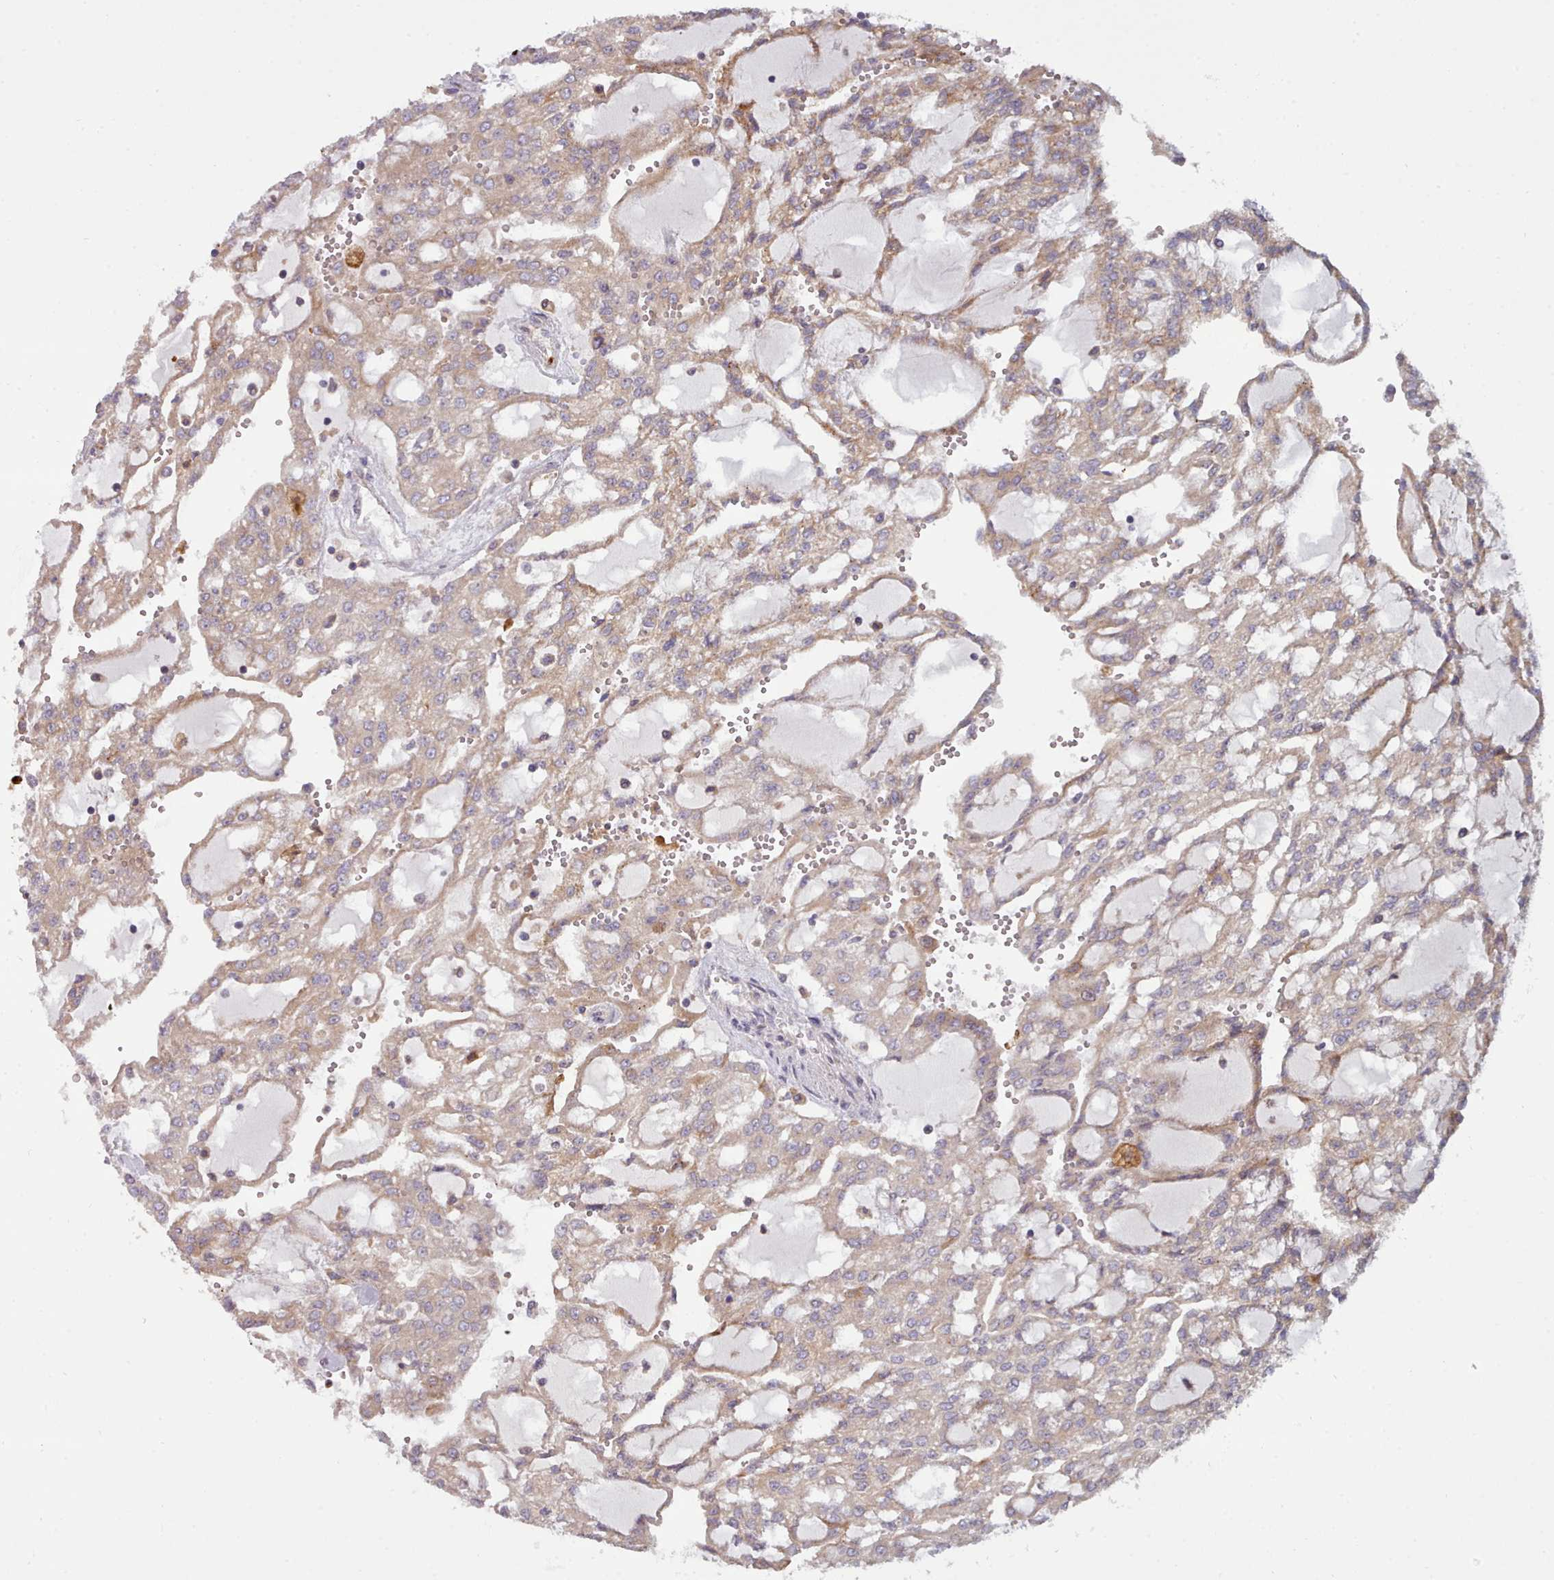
{"staining": {"intensity": "weak", "quantity": "25%-75%", "location": "cytoplasmic/membranous"}, "tissue": "renal cancer", "cell_type": "Tumor cells", "image_type": "cancer", "snomed": [{"axis": "morphology", "description": "Adenocarcinoma, NOS"}, {"axis": "topography", "description": "Kidney"}], "caption": "Immunohistochemical staining of human renal cancer displays low levels of weak cytoplasmic/membranous expression in approximately 25%-75% of tumor cells. Nuclei are stained in blue.", "gene": "TRIM26", "patient": {"sex": "male", "age": 63}}